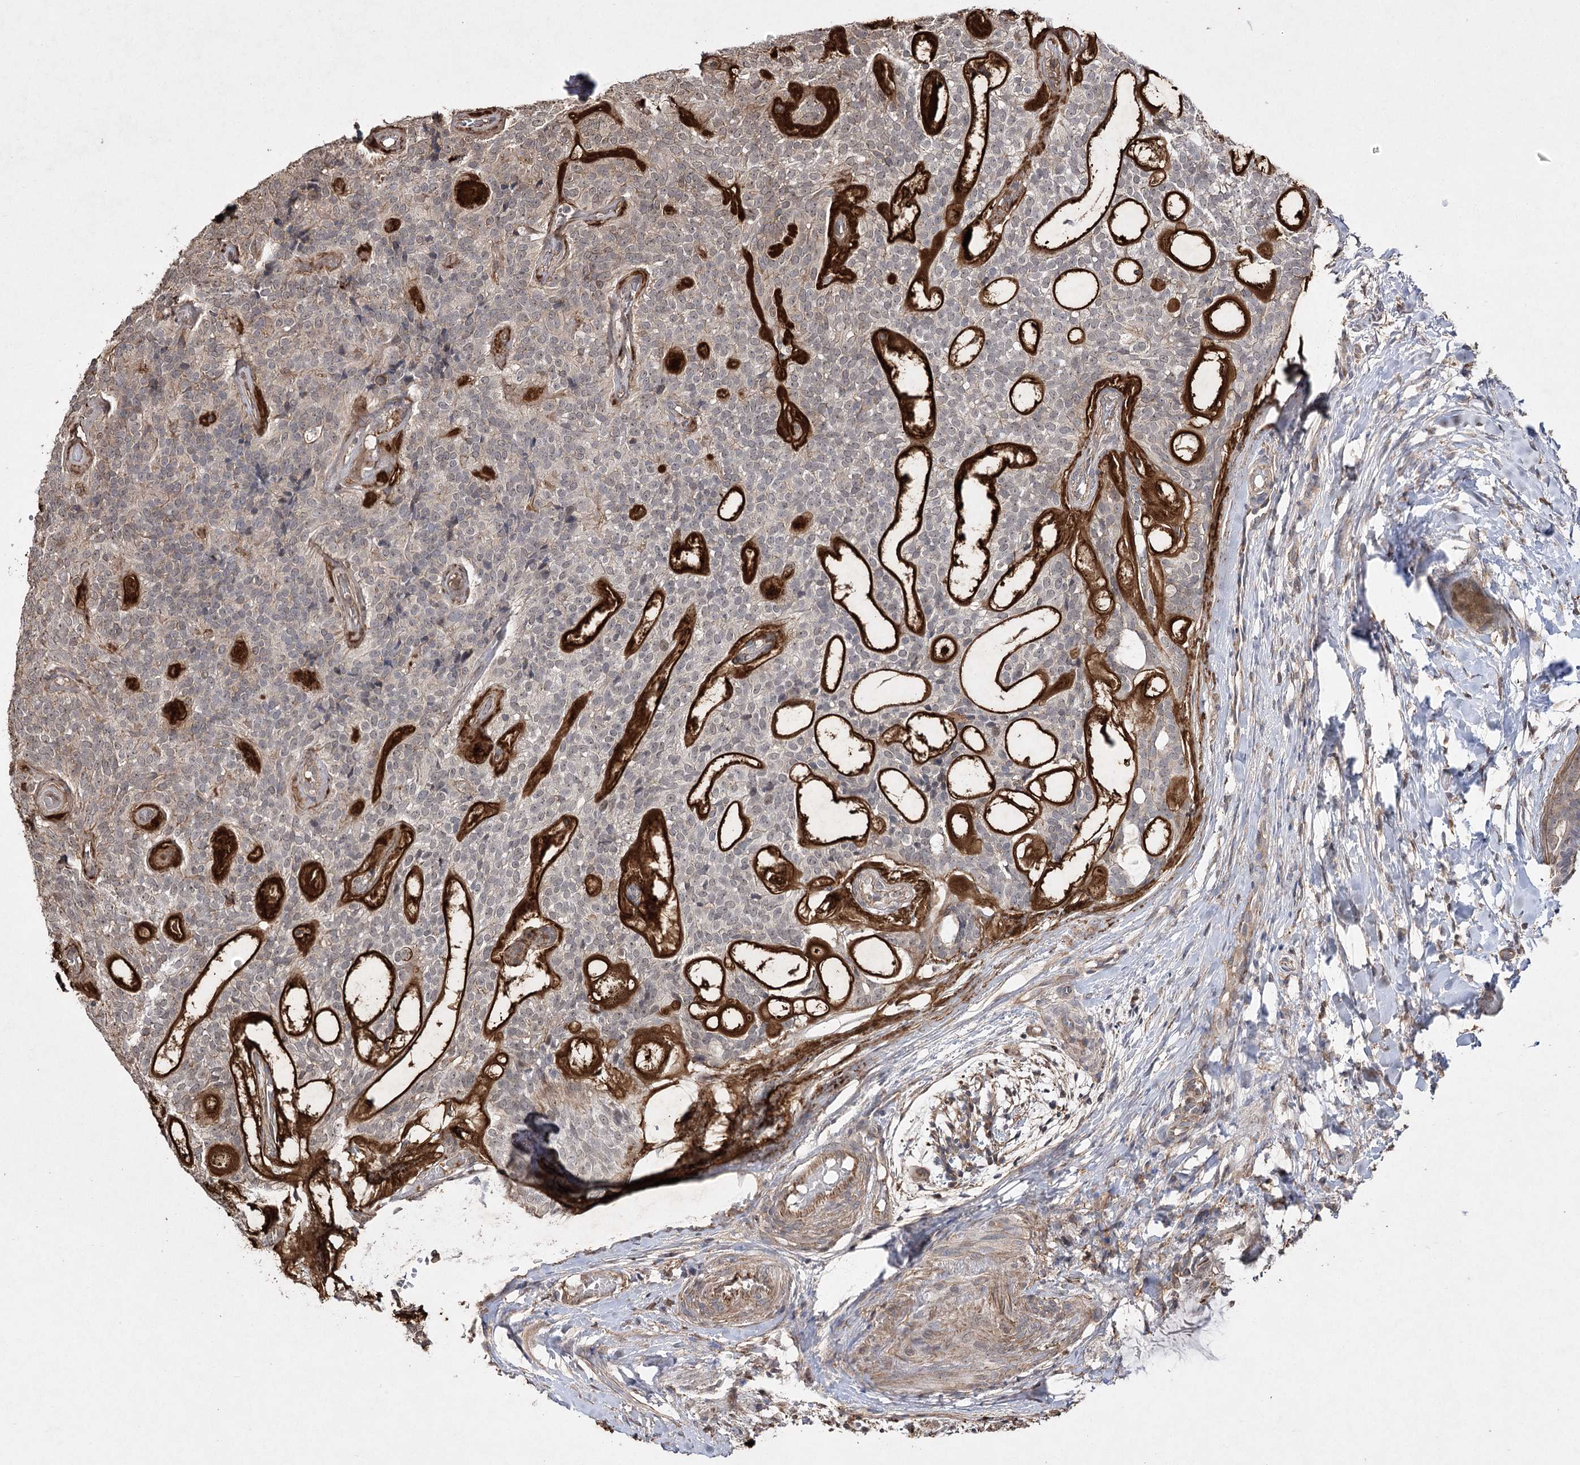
{"staining": {"intensity": "negative", "quantity": "none", "location": "none"}, "tissue": "head and neck cancer", "cell_type": "Tumor cells", "image_type": "cancer", "snomed": [{"axis": "morphology", "description": "Adenocarcinoma, NOS"}, {"axis": "topography", "description": "Head-Neck"}], "caption": "This is a histopathology image of immunohistochemistry (IHC) staining of head and neck adenocarcinoma, which shows no expression in tumor cells. (Brightfield microscopy of DAB (3,3'-diaminobenzidine) immunohistochemistry (IHC) at high magnification).", "gene": "OBSL1", "patient": {"sex": "male", "age": 66}}